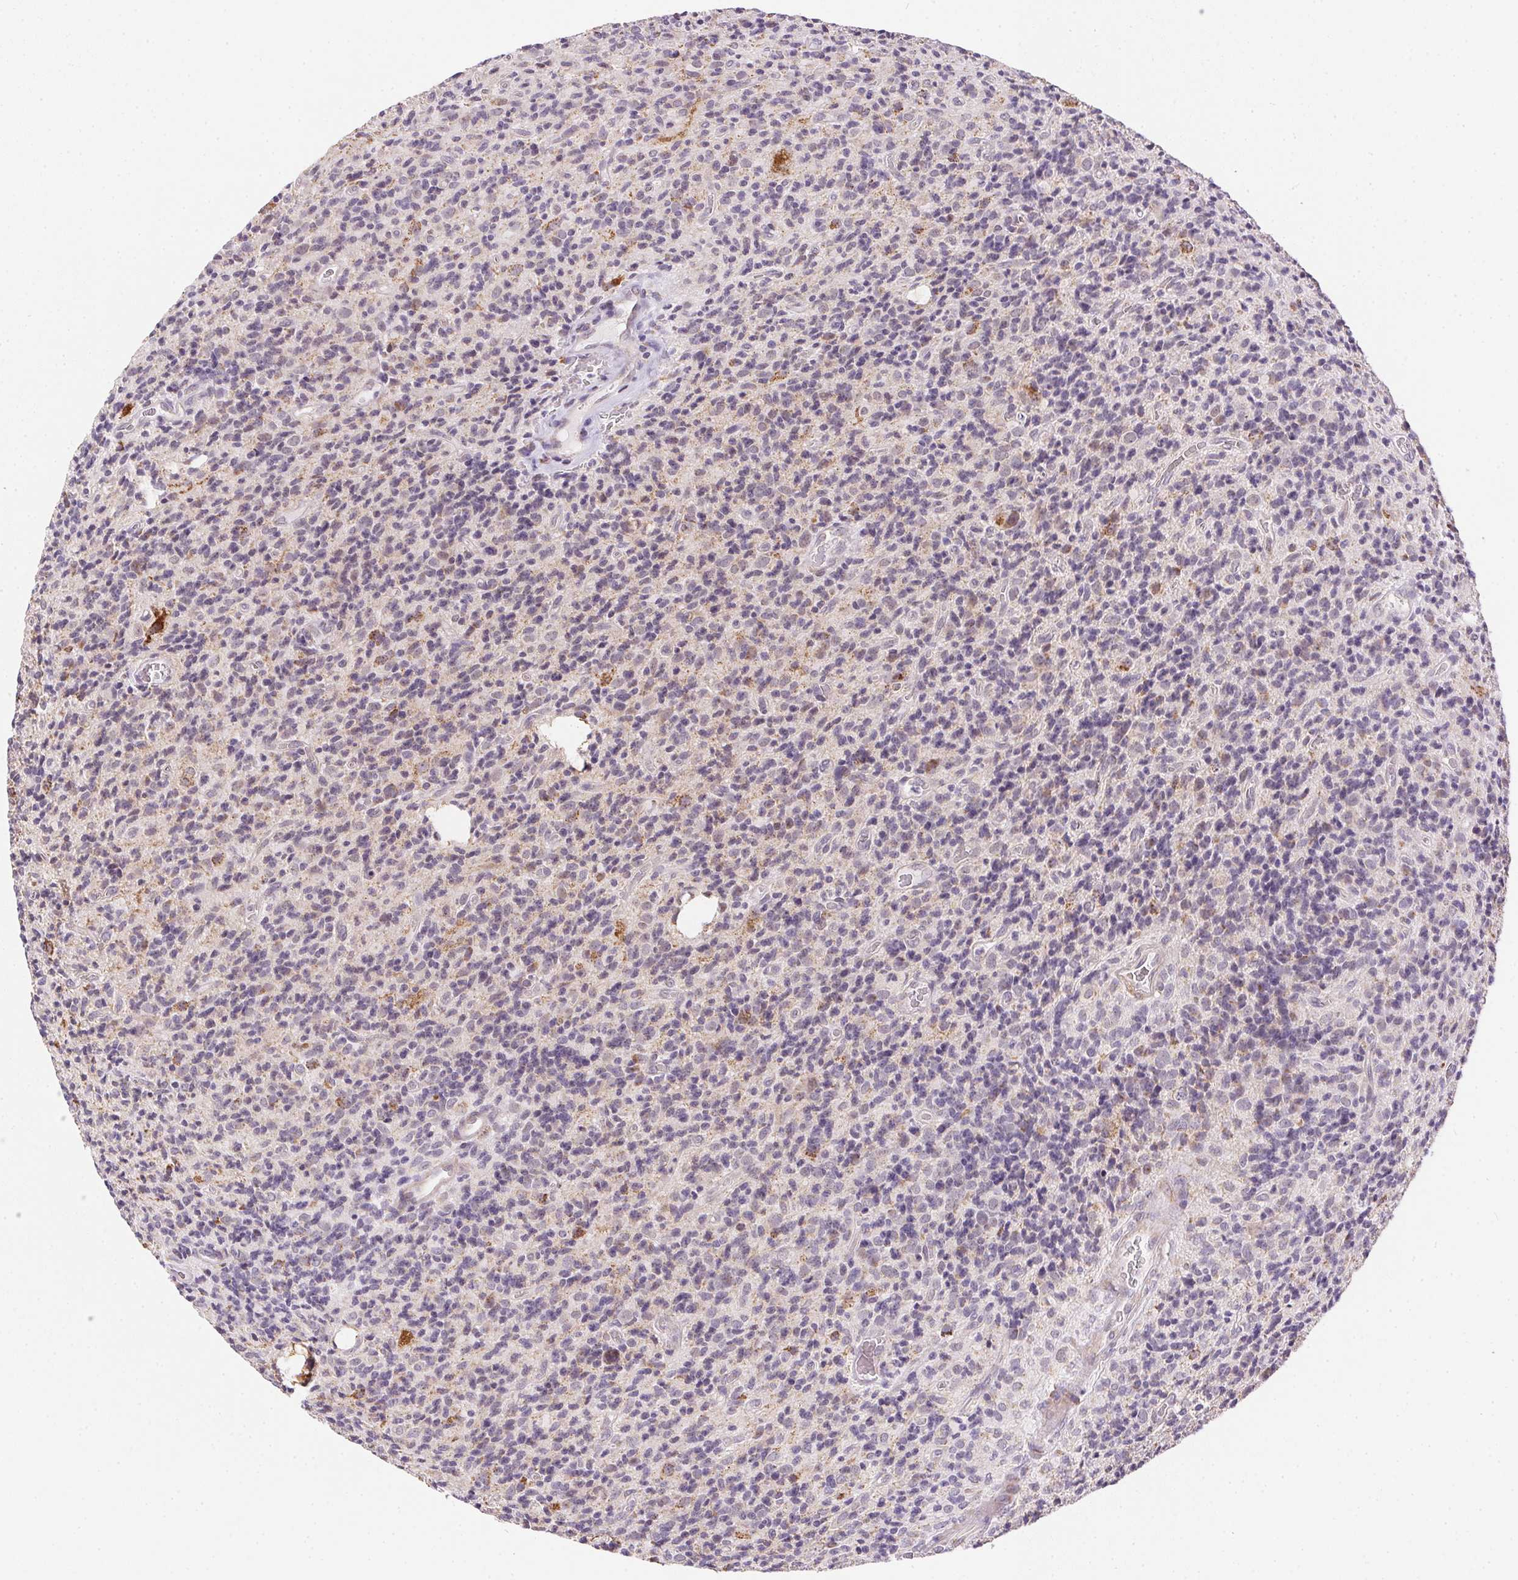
{"staining": {"intensity": "negative", "quantity": "none", "location": "none"}, "tissue": "glioma", "cell_type": "Tumor cells", "image_type": "cancer", "snomed": [{"axis": "morphology", "description": "Glioma, malignant, High grade"}, {"axis": "topography", "description": "Brain"}], "caption": "Tumor cells show no significant staining in glioma.", "gene": "MAPK11", "patient": {"sex": "male", "age": 76}}